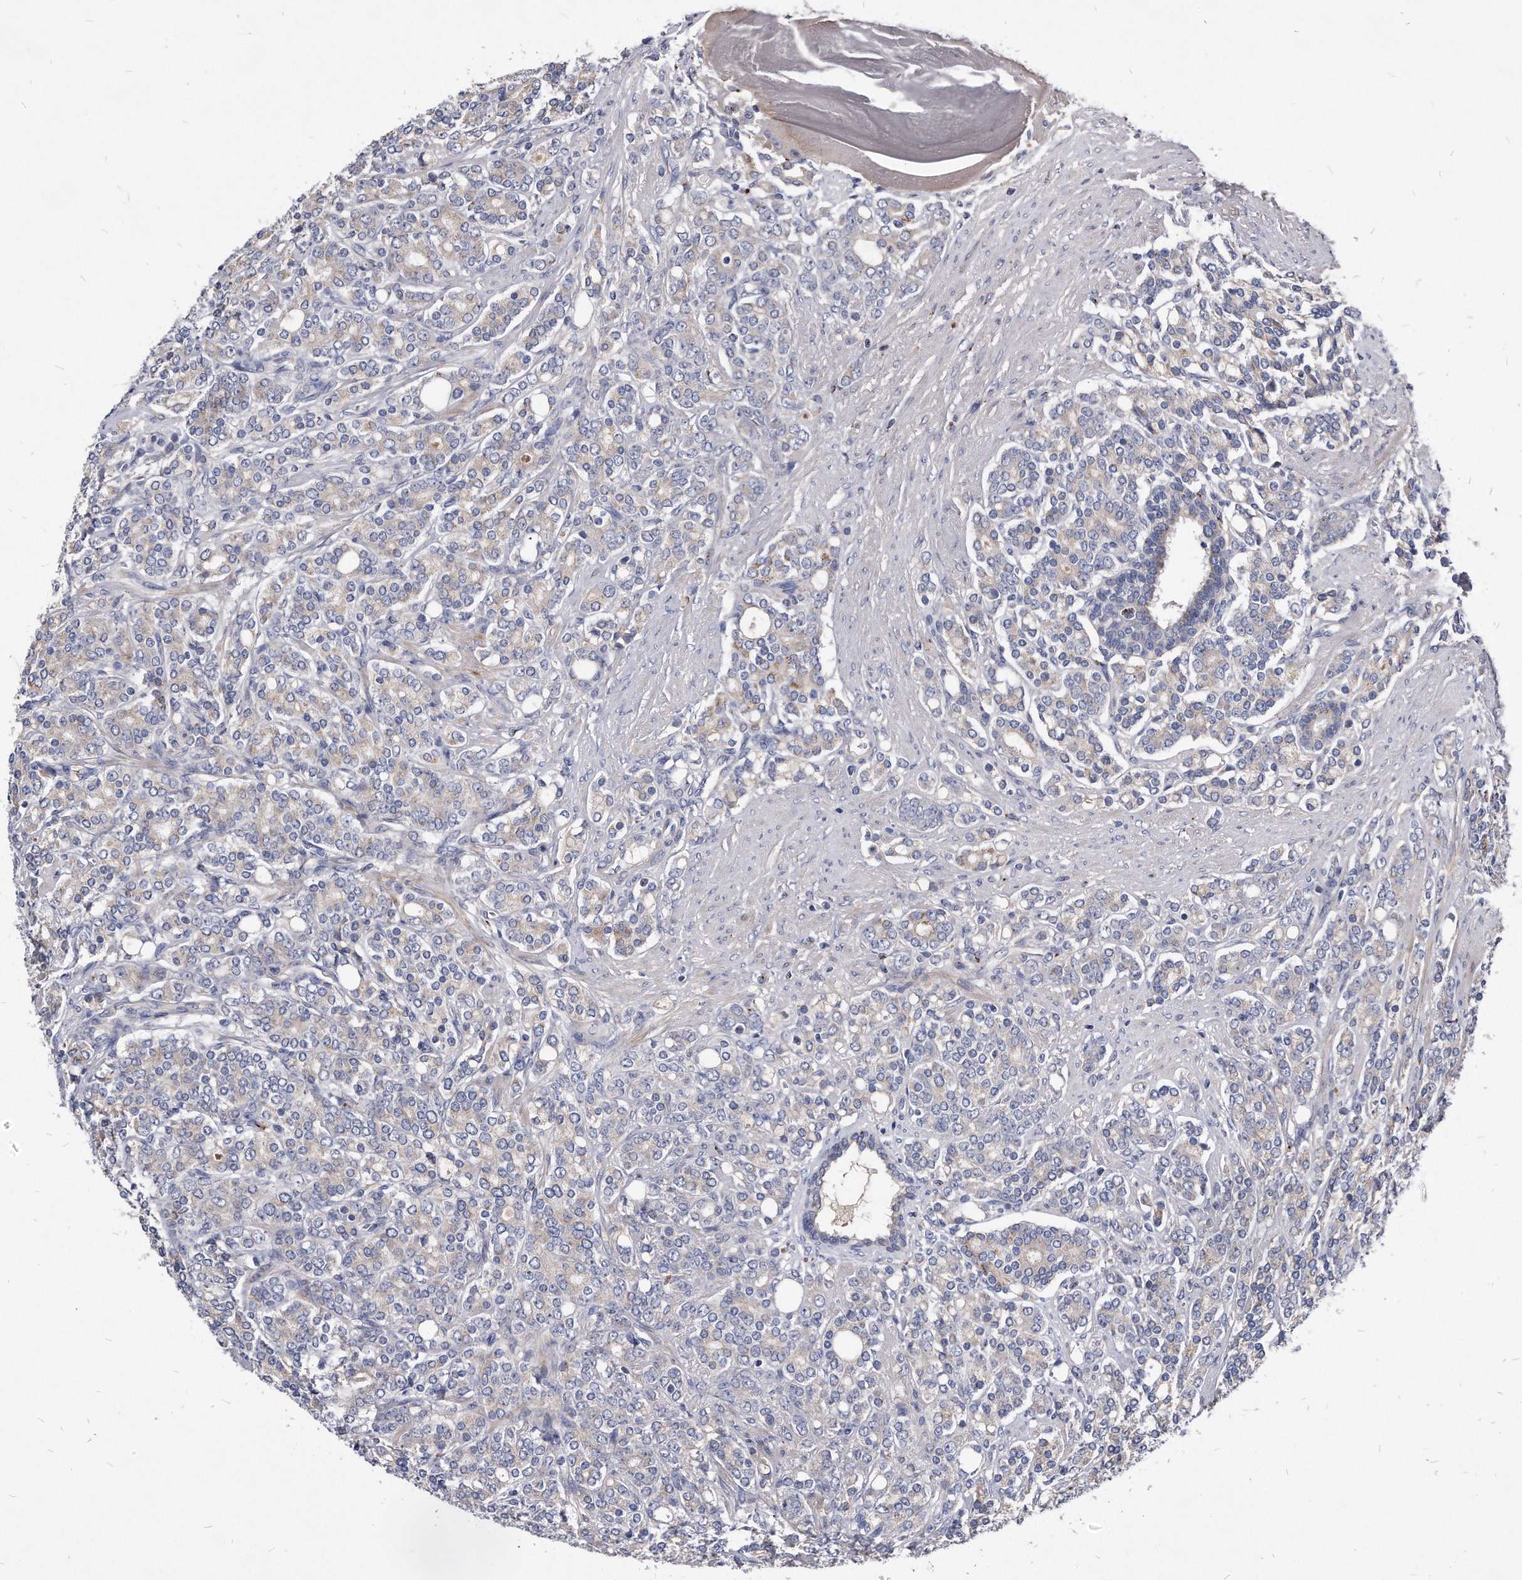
{"staining": {"intensity": "weak", "quantity": "<25%", "location": "cytoplasmic/membranous"}, "tissue": "prostate cancer", "cell_type": "Tumor cells", "image_type": "cancer", "snomed": [{"axis": "morphology", "description": "Adenocarcinoma, High grade"}, {"axis": "topography", "description": "Prostate"}], "caption": "DAB (3,3'-diaminobenzidine) immunohistochemical staining of prostate cancer exhibits no significant expression in tumor cells.", "gene": "MGAT4A", "patient": {"sex": "male", "age": 62}}